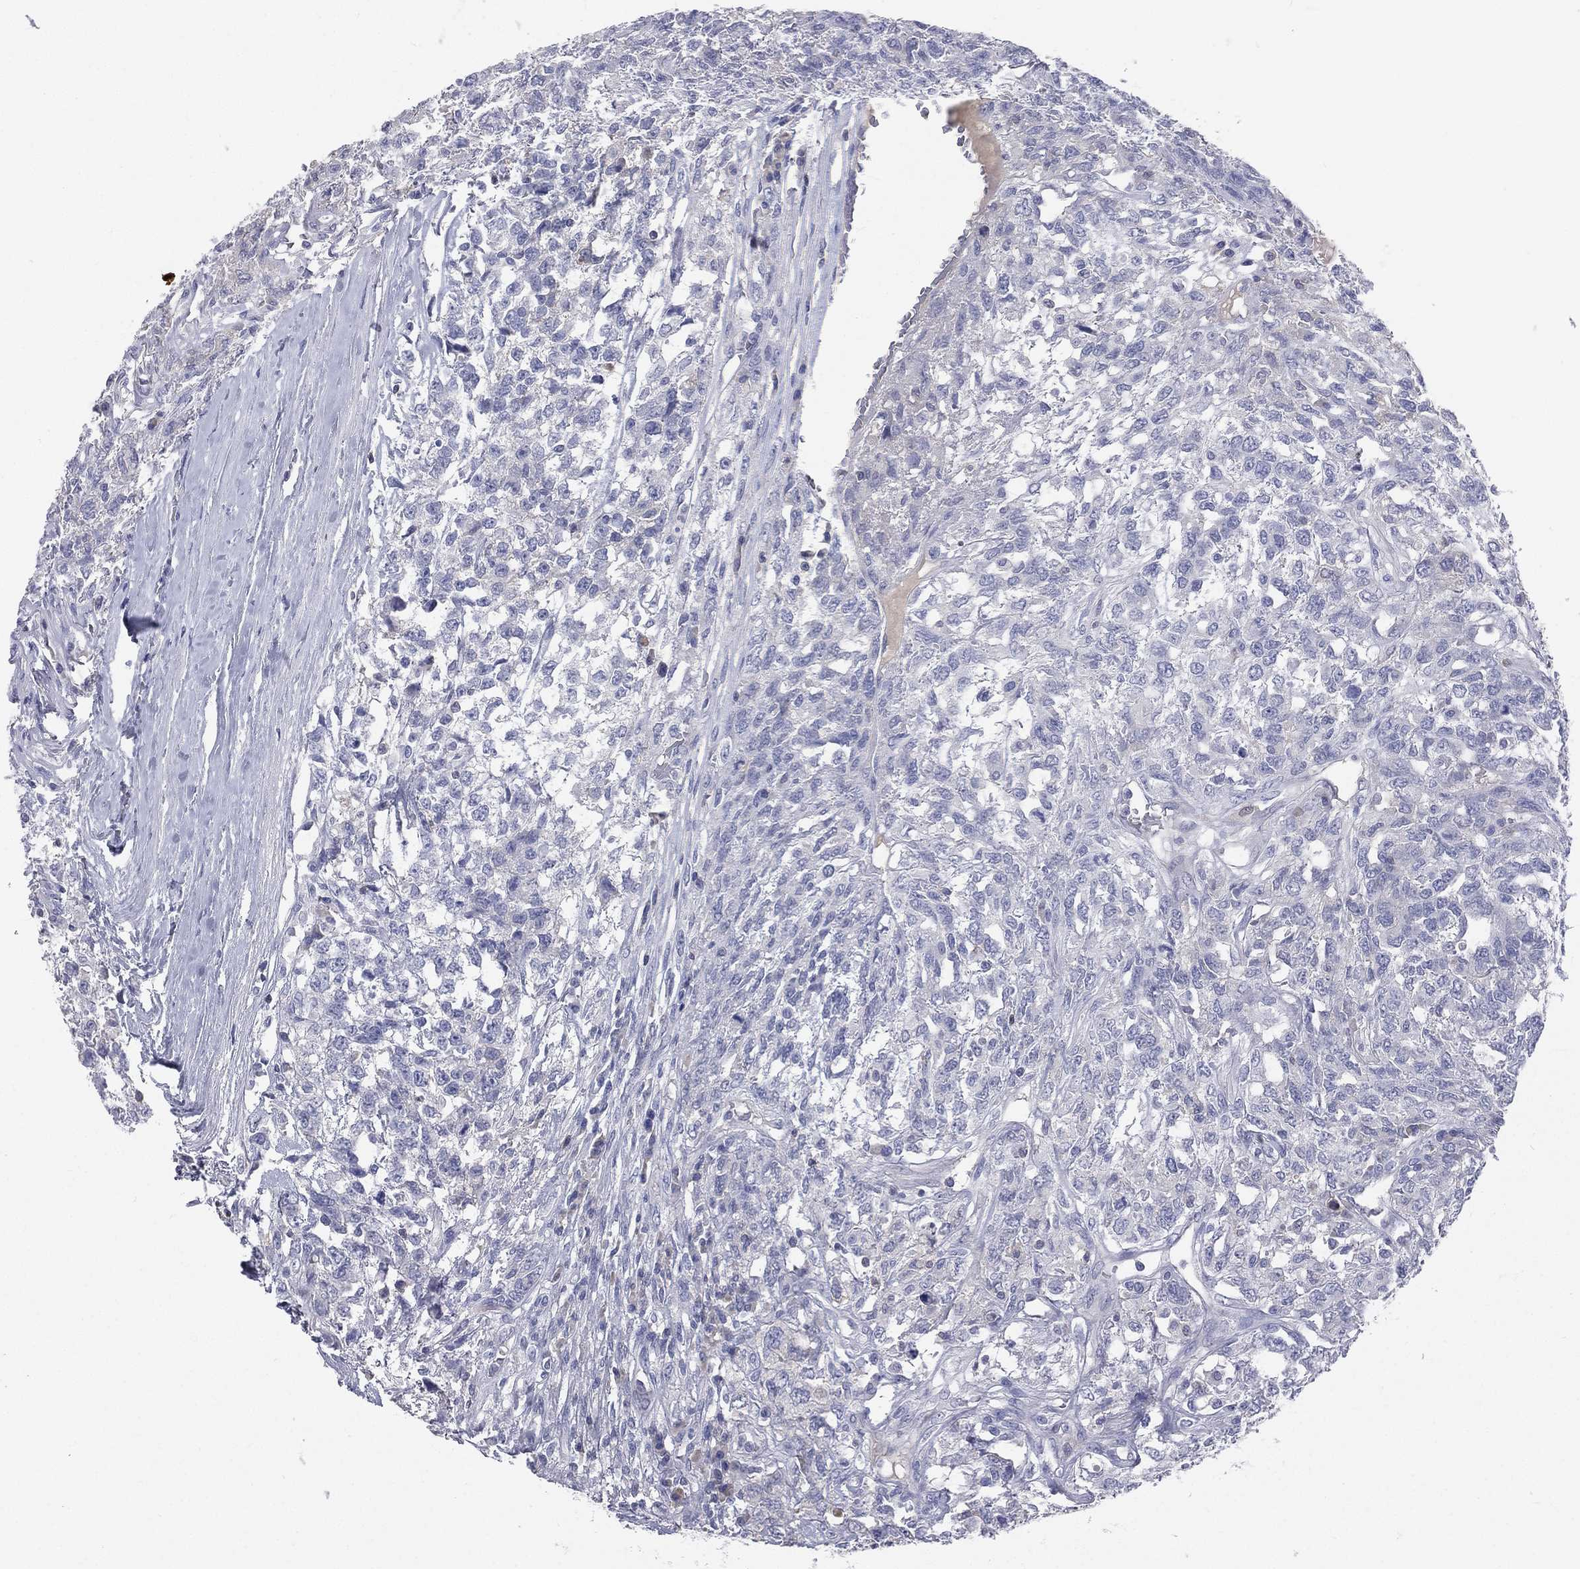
{"staining": {"intensity": "negative", "quantity": "none", "location": "none"}, "tissue": "testis cancer", "cell_type": "Tumor cells", "image_type": "cancer", "snomed": [{"axis": "morphology", "description": "Seminoma, NOS"}, {"axis": "topography", "description": "Testis"}], "caption": "Image shows no significant protein expression in tumor cells of testis cancer (seminoma). (DAB (3,3'-diaminobenzidine) IHC visualized using brightfield microscopy, high magnification).", "gene": "CD3D", "patient": {"sex": "male", "age": 52}}